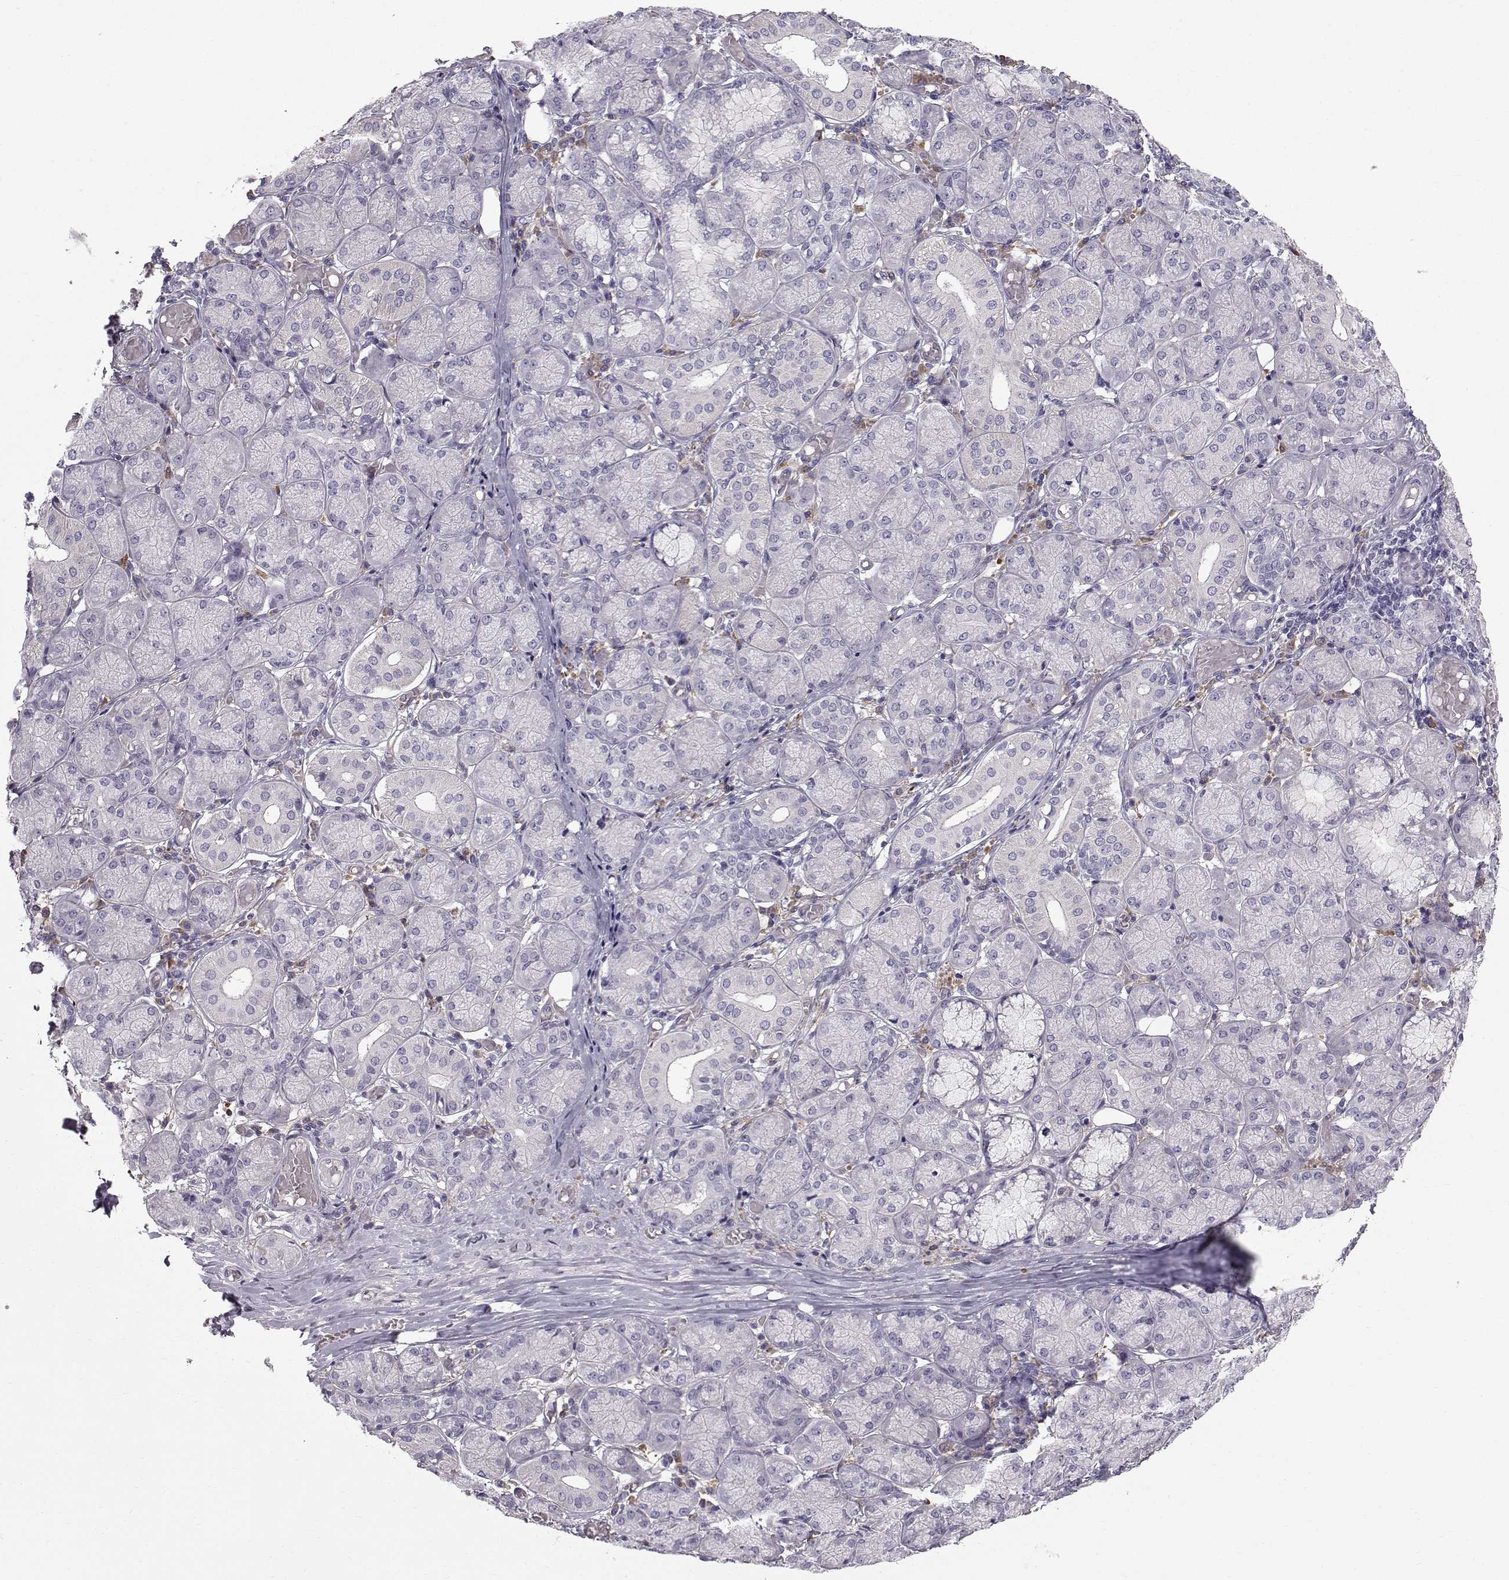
{"staining": {"intensity": "negative", "quantity": "none", "location": "none"}, "tissue": "salivary gland", "cell_type": "Glandular cells", "image_type": "normal", "snomed": [{"axis": "morphology", "description": "Normal tissue, NOS"}, {"axis": "topography", "description": "Salivary gland"}, {"axis": "topography", "description": "Peripheral nerve tissue"}], "caption": "Immunohistochemistry micrograph of normal human salivary gland stained for a protein (brown), which demonstrates no positivity in glandular cells. Brightfield microscopy of IHC stained with DAB (3,3'-diaminobenzidine) (brown) and hematoxylin (blue), captured at high magnification.", "gene": "QPCT", "patient": {"sex": "female", "age": 24}}